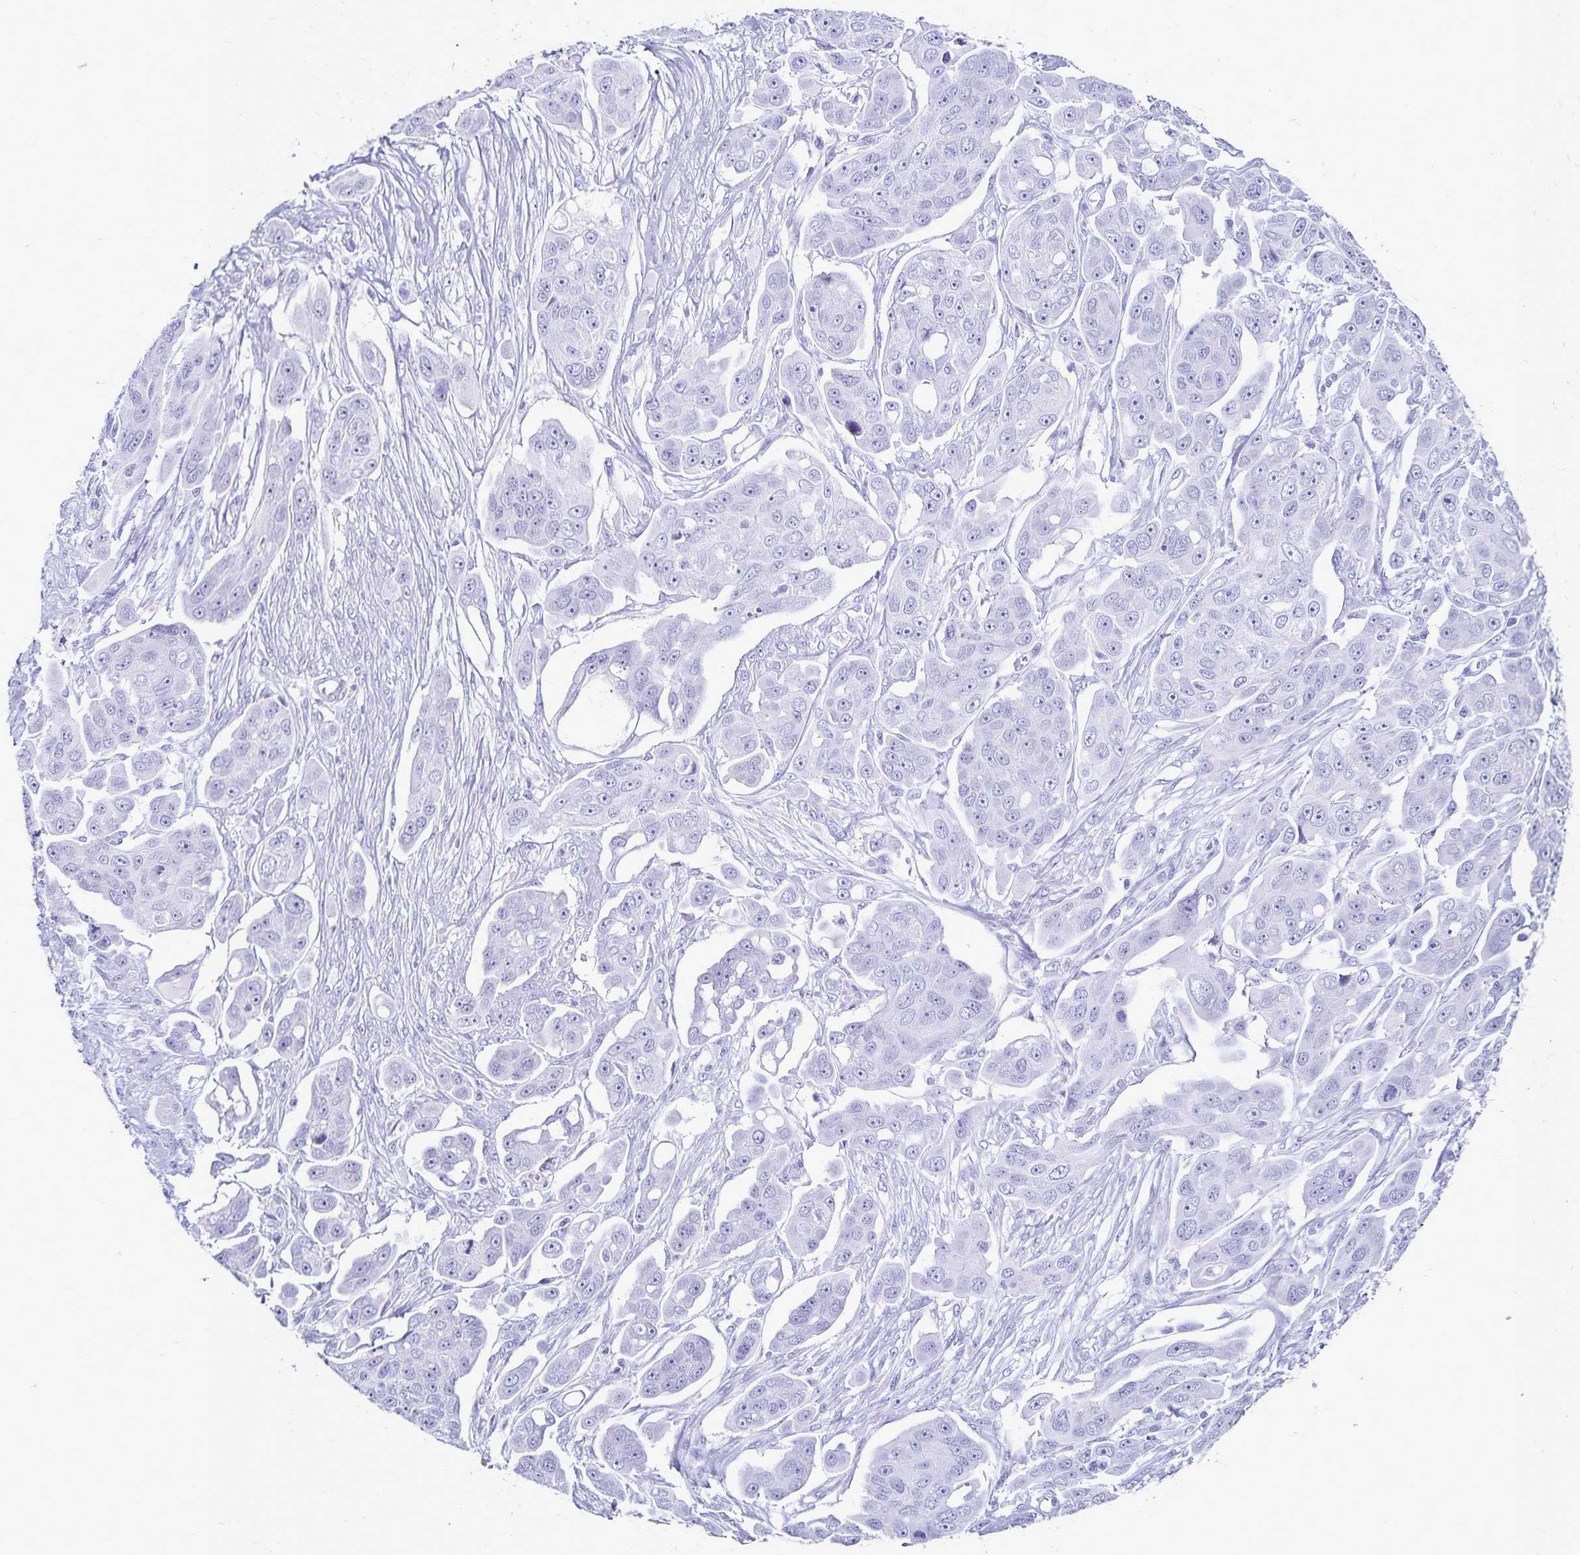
{"staining": {"intensity": "negative", "quantity": "none", "location": "none"}, "tissue": "ovarian cancer", "cell_type": "Tumor cells", "image_type": "cancer", "snomed": [{"axis": "morphology", "description": "Carcinoma, endometroid"}, {"axis": "topography", "description": "Ovary"}], "caption": "High magnification brightfield microscopy of ovarian cancer stained with DAB (brown) and counterstained with hematoxylin (blue): tumor cells show no significant expression.", "gene": "GIP", "patient": {"sex": "female", "age": 70}}